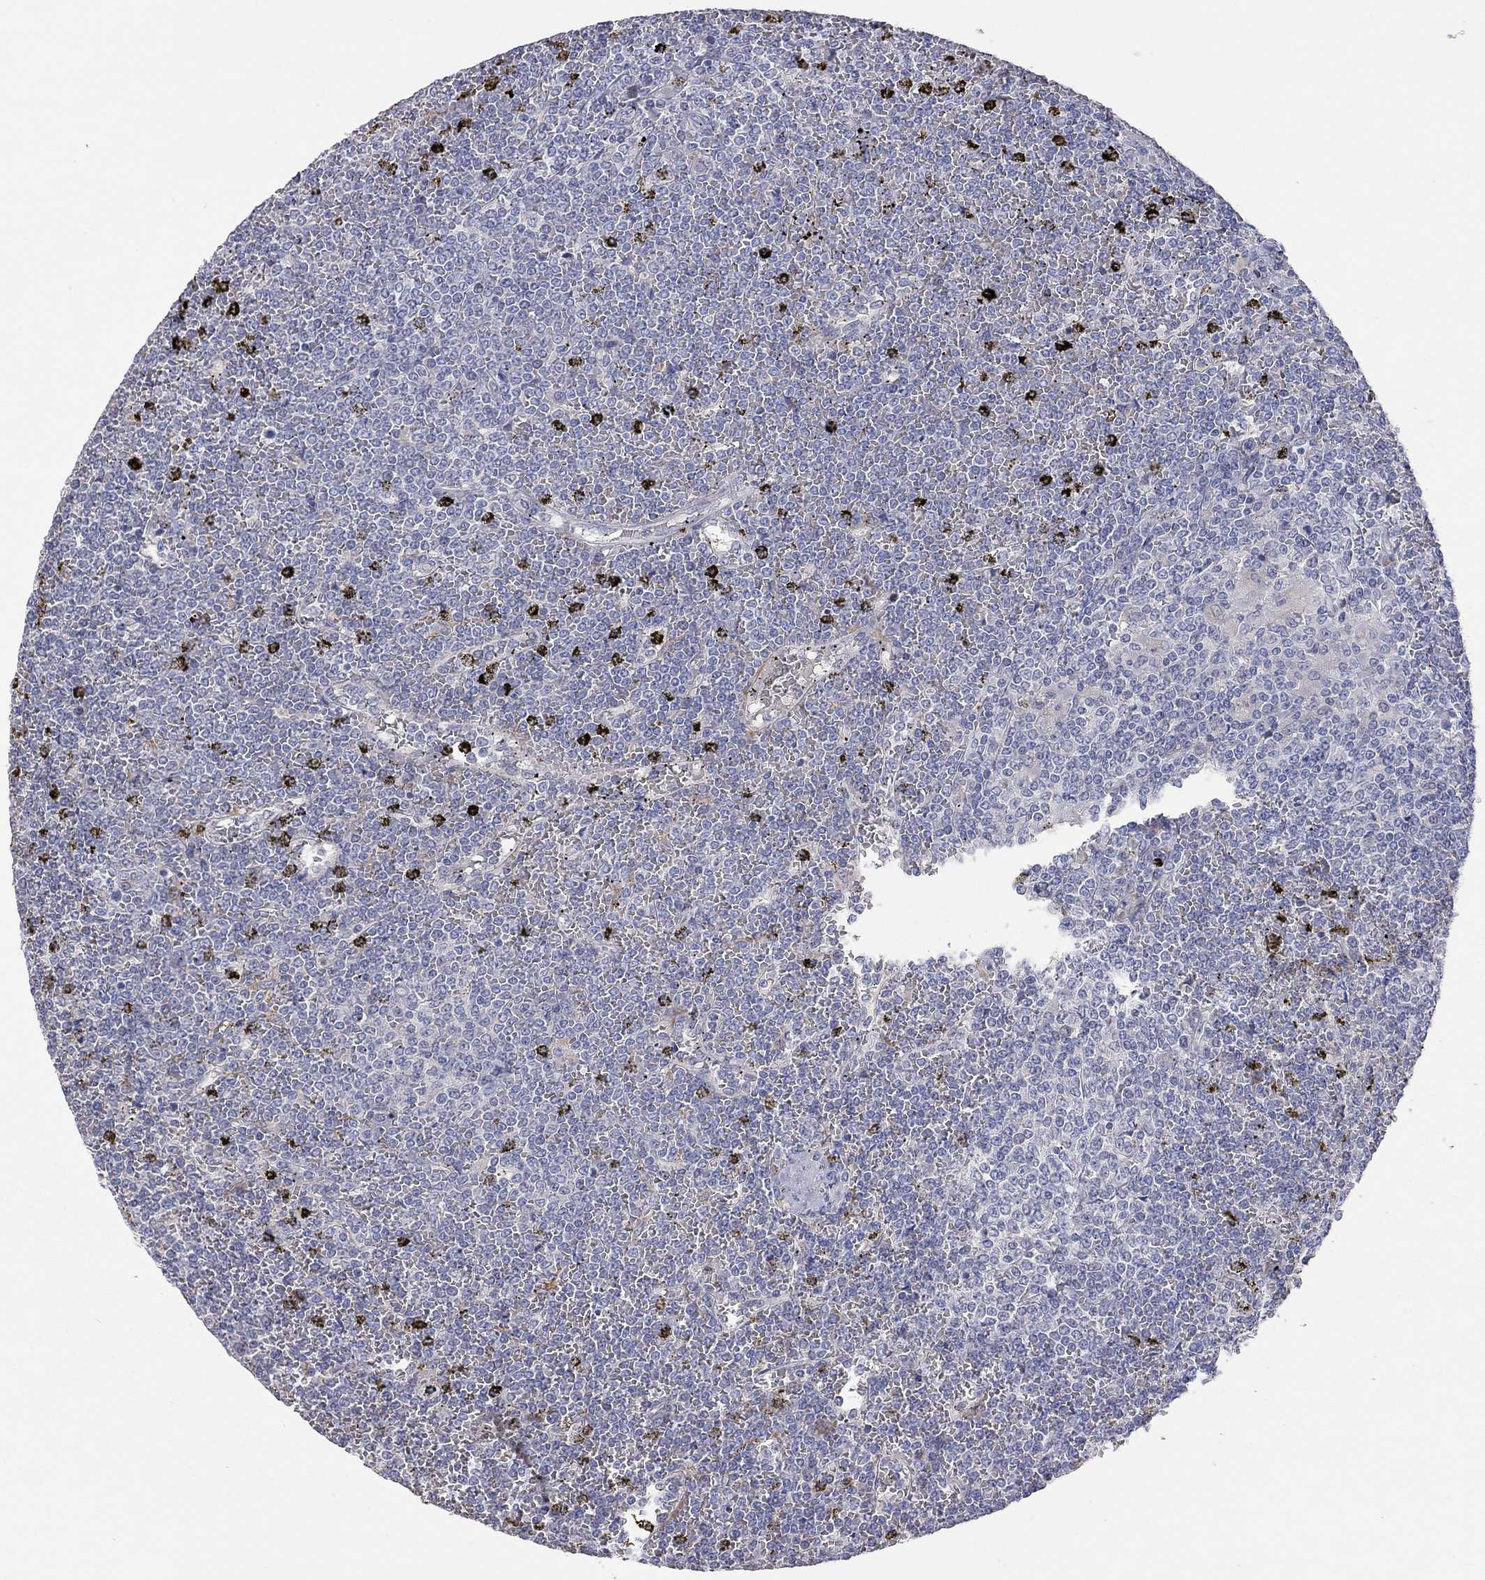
{"staining": {"intensity": "negative", "quantity": "none", "location": "none"}, "tissue": "lymphoma", "cell_type": "Tumor cells", "image_type": "cancer", "snomed": [{"axis": "morphology", "description": "Malignant lymphoma, non-Hodgkin's type, Low grade"}, {"axis": "topography", "description": "Spleen"}], "caption": "This is an IHC image of malignant lymphoma, non-Hodgkin's type (low-grade). There is no staining in tumor cells.", "gene": "PAPSS2", "patient": {"sex": "female", "age": 19}}